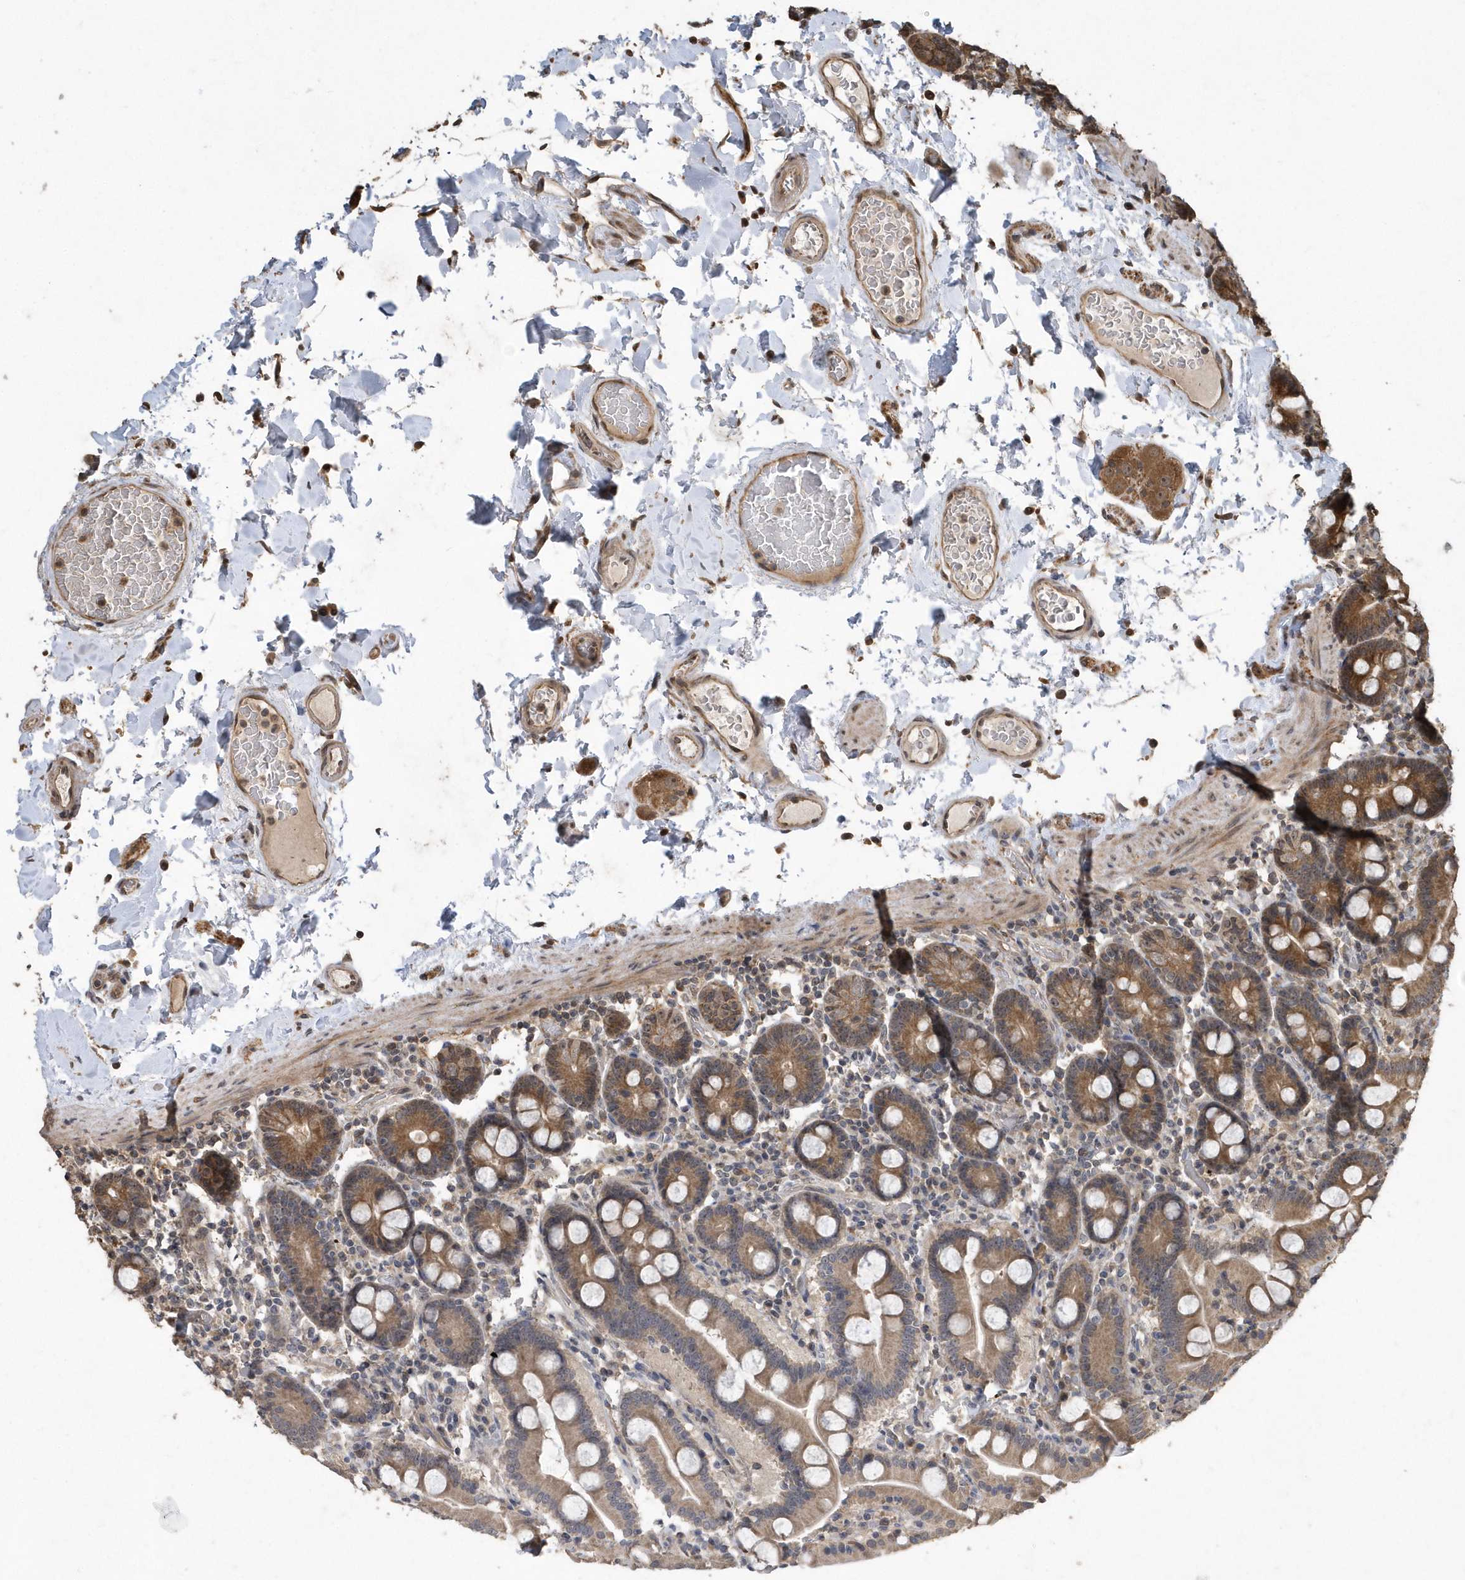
{"staining": {"intensity": "moderate", "quantity": "25%-75%", "location": "cytoplasmic/membranous"}, "tissue": "duodenum", "cell_type": "Glandular cells", "image_type": "normal", "snomed": [{"axis": "morphology", "description": "Normal tissue, NOS"}, {"axis": "topography", "description": "Duodenum"}], "caption": "Moderate cytoplasmic/membranous protein staining is appreciated in about 25%-75% of glandular cells in duodenum.", "gene": "WASHC5", "patient": {"sex": "male", "age": 55}}